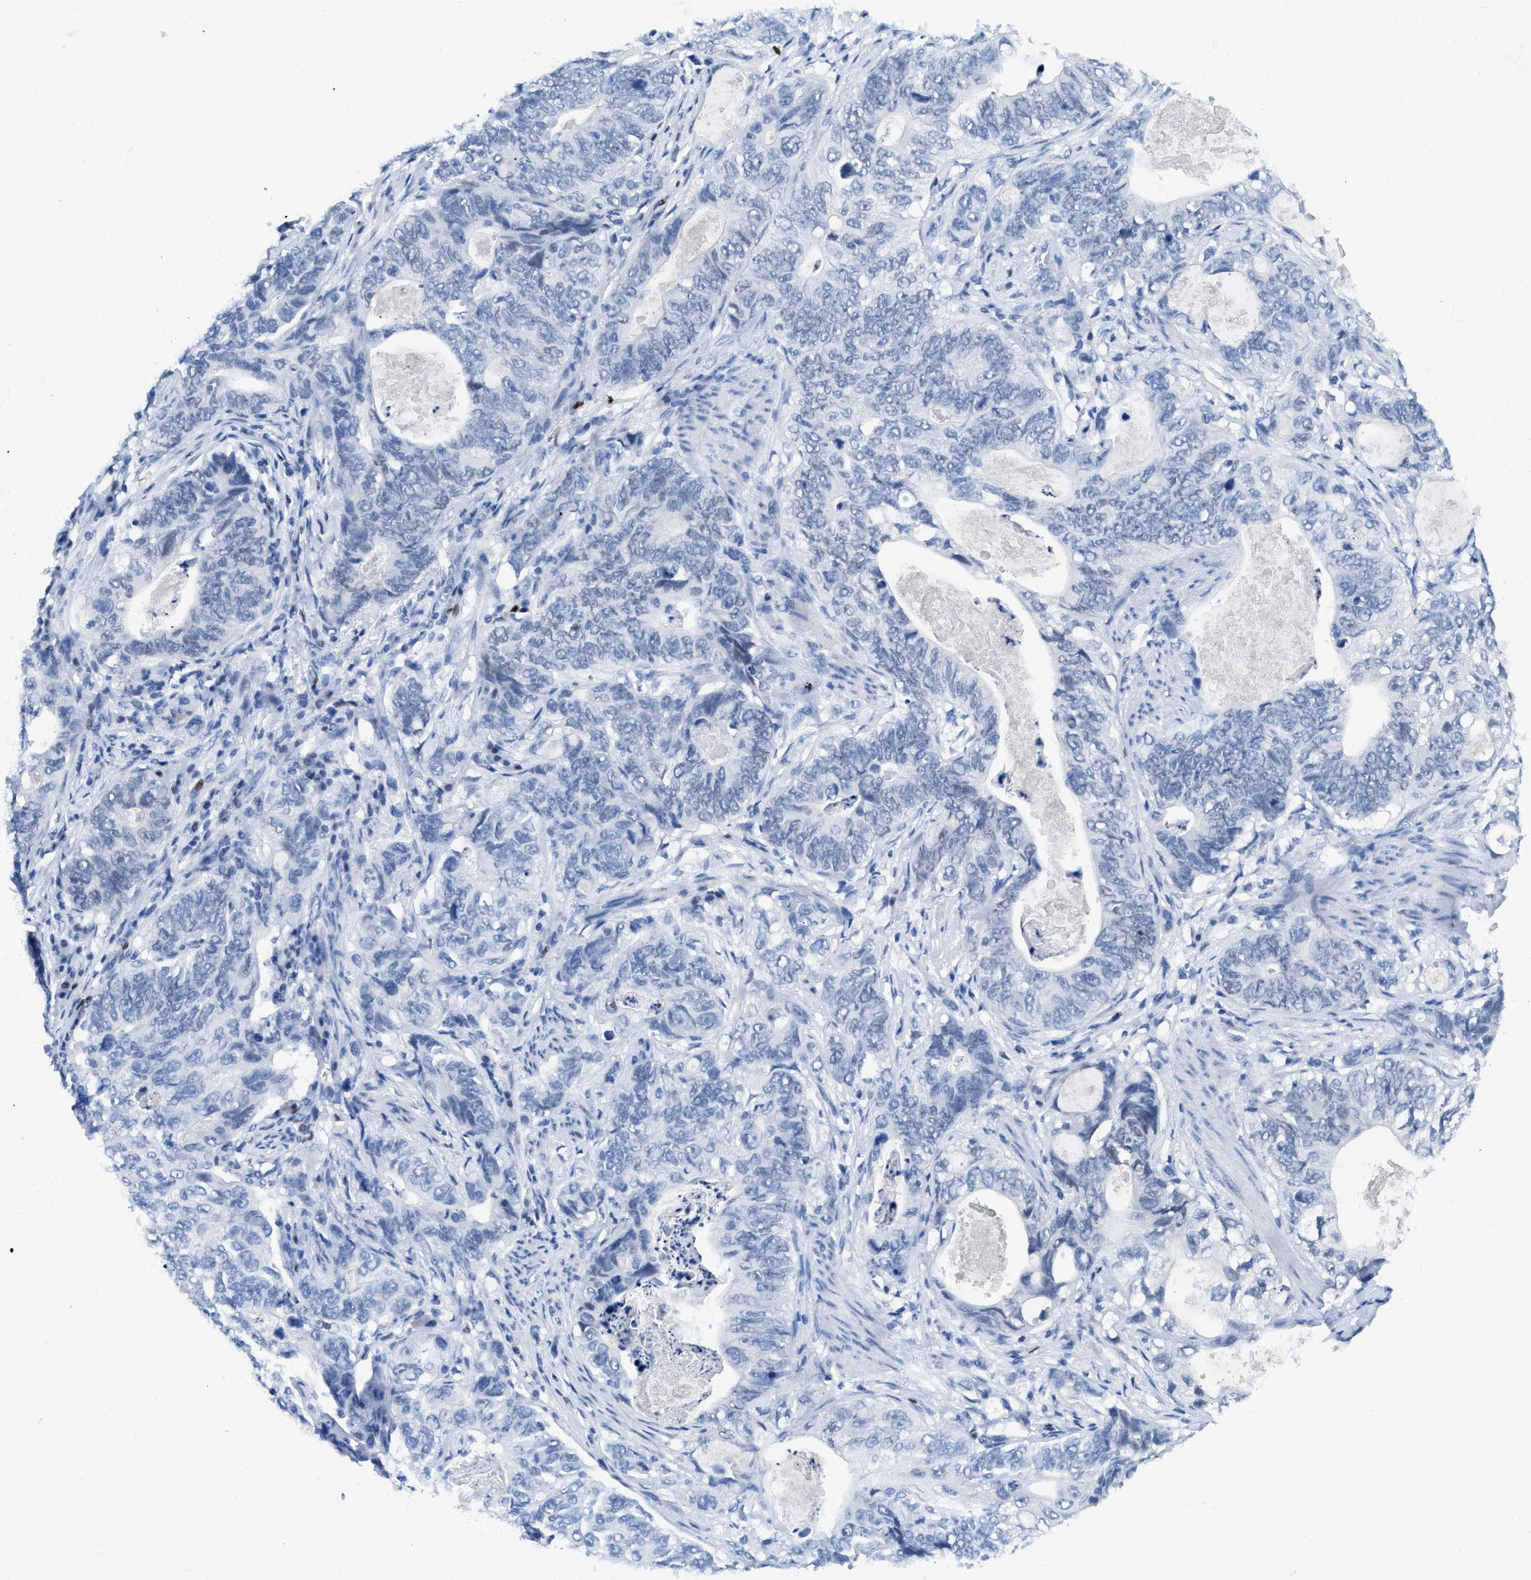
{"staining": {"intensity": "negative", "quantity": "none", "location": "none"}, "tissue": "stomach cancer", "cell_type": "Tumor cells", "image_type": "cancer", "snomed": [{"axis": "morphology", "description": "Normal tissue, NOS"}, {"axis": "morphology", "description": "Adenocarcinoma, NOS"}, {"axis": "topography", "description": "Stomach"}], "caption": "IHC image of neoplastic tissue: human adenocarcinoma (stomach) stained with DAB (3,3'-diaminobenzidine) exhibits no significant protein positivity in tumor cells.", "gene": "TCF7", "patient": {"sex": "female", "age": 89}}